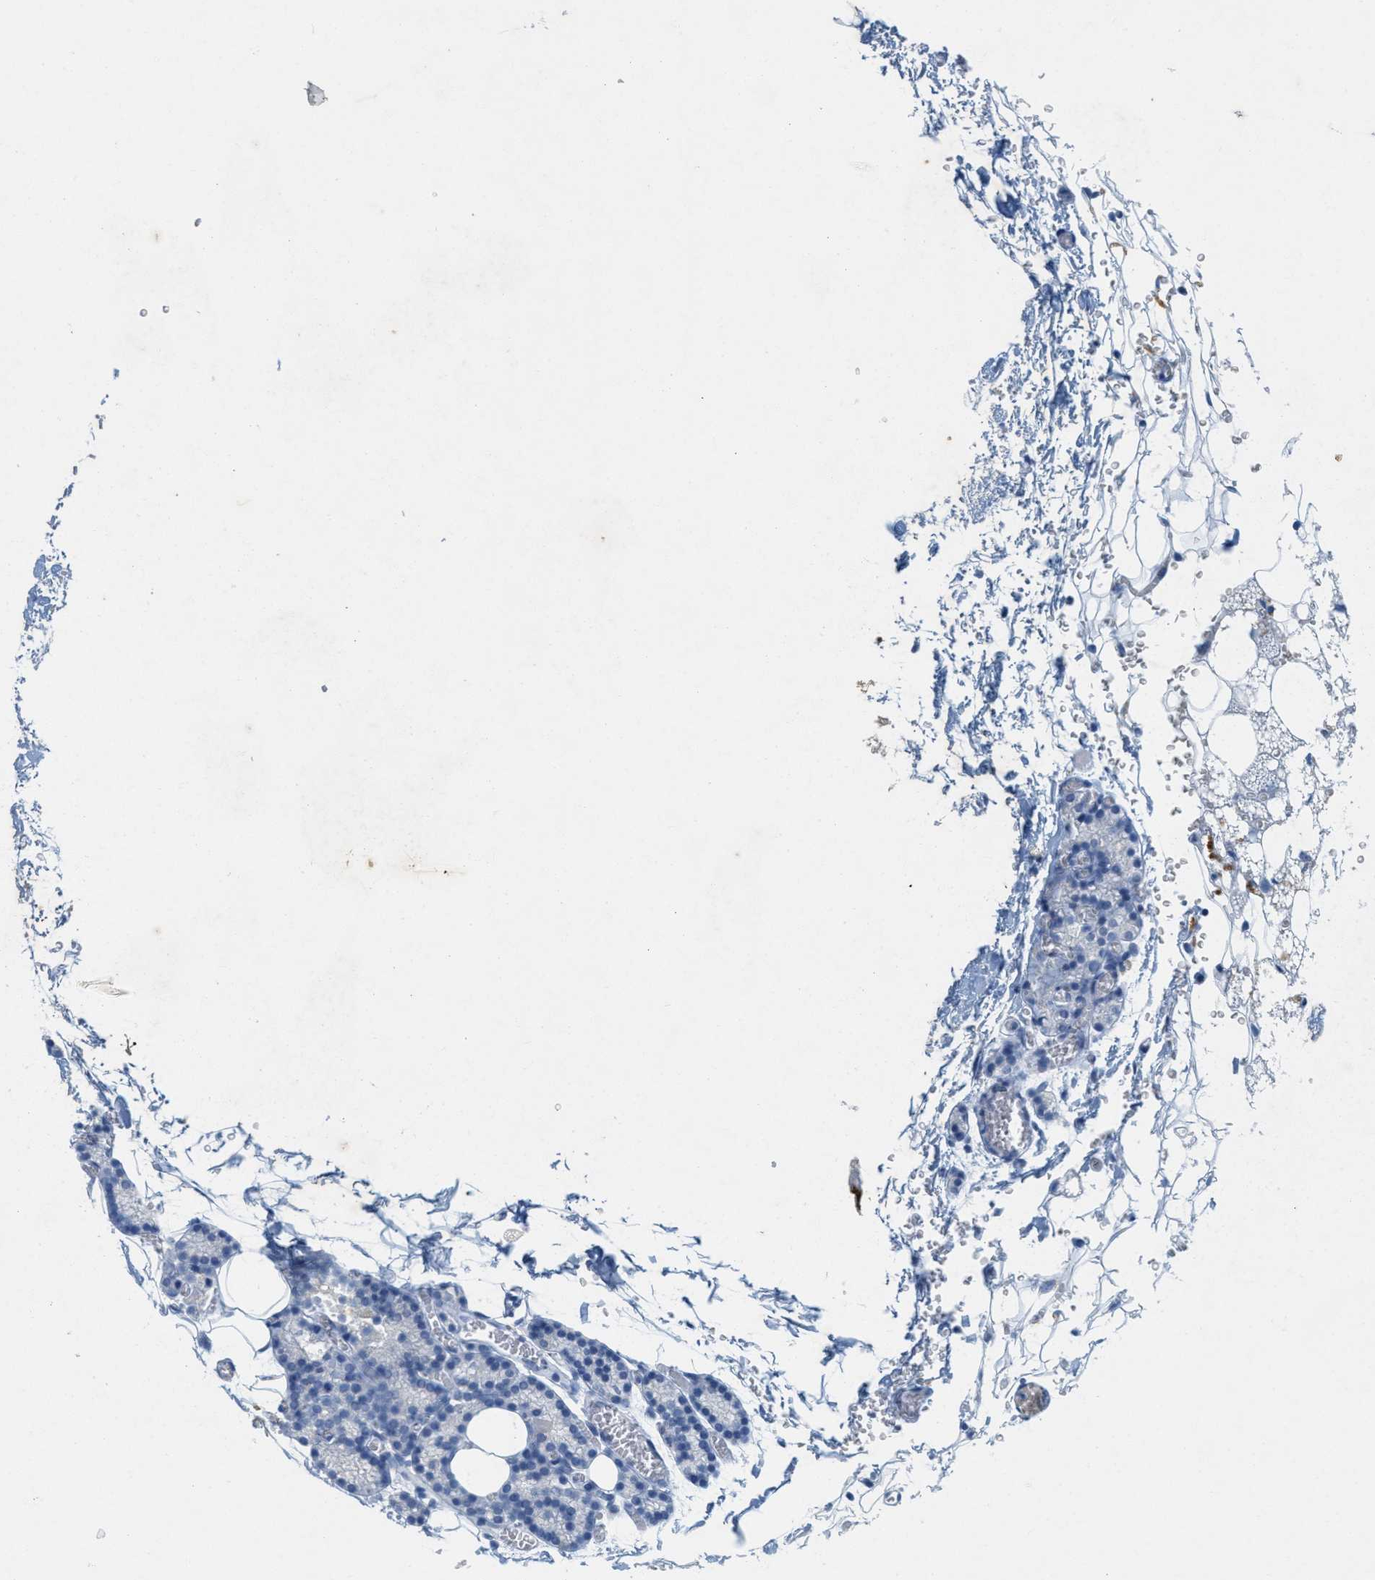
{"staining": {"intensity": "negative", "quantity": "none", "location": "none"}, "tissue": "parathyroid gland", "cell_type": "Glandular cells", "image_type": "normal", "snomed": [{"axis": "morphology", "description": "Normal tissue, NOS"}, {"axis": "morphology", "description": "Adenoma, NOS"}, {"axis": "topography", "description": "Parathyroid gland"}], "caption": "DAB (3,3'-diaminobenzidine) immunohistochemical staining of normal parathyroid gland shows no significant positivity in glandular cells. The staining is performed using DAB (3,3'-diaminobenzidine) brown chromogen with nuclei counter-stained in using hematoxylin.", "gene": "GPM6A", "patient": {"sex": "female", "age": 58}}